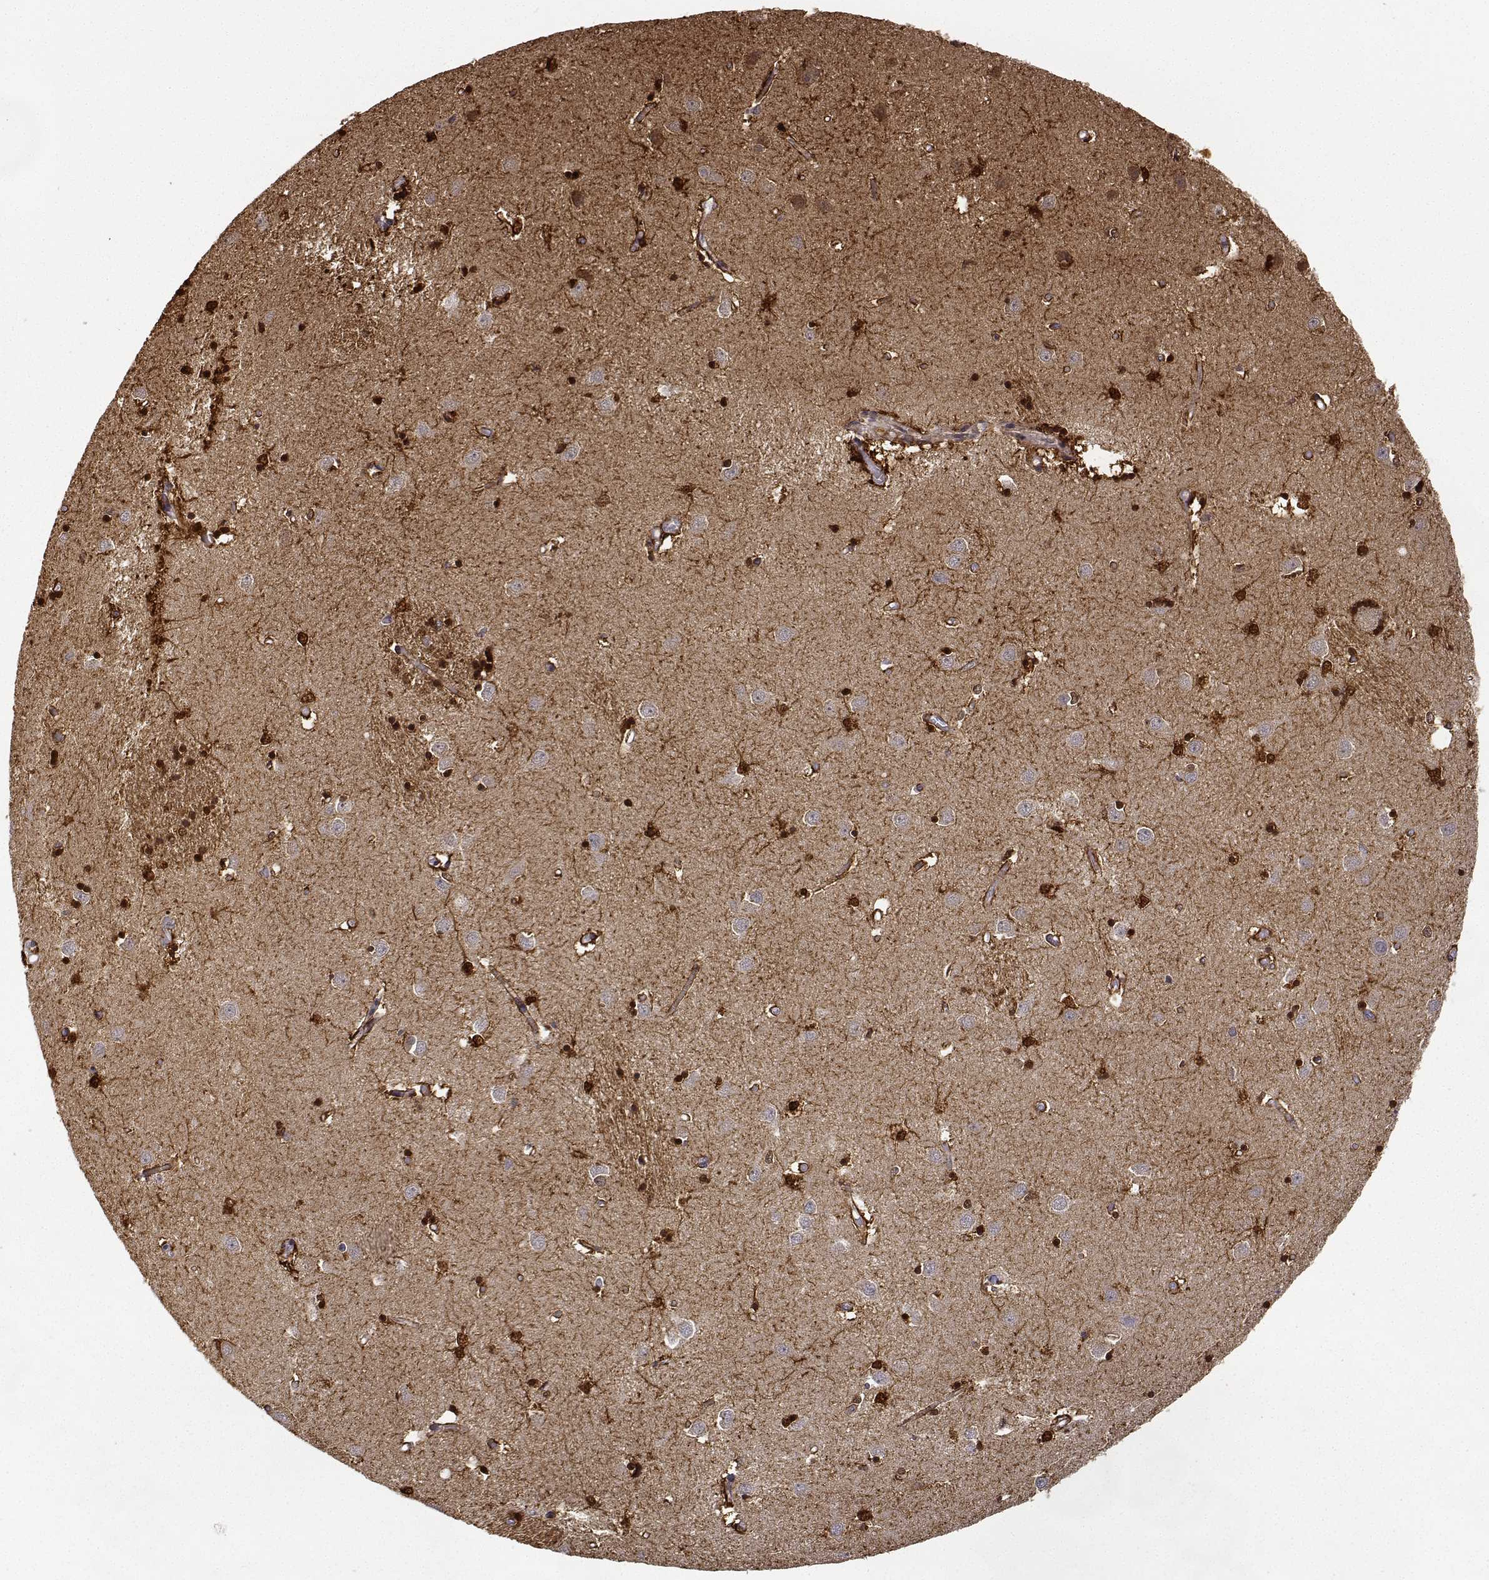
{"staining": {"intensity": "strong", "quantity": ">75%", "location": "cytoplasmic/membranous,nuclear"}, "tissue": "caudate", "cell_type": "Glial cells", "image_type": "normal", "snomed": [{"axis": "morphology", "description": "Normal tissue, NOS"}, {"axis": "topography", "description": "Lateral ventricle wall"}], "caption": "Protein analysis of unremarkable caudate displays strong cytoplasmic/membranous,nuclear positivity in approximately >75% of glial cells. The staining is performed using DAB (3,3'-diaminobenzidine) brown chromogen to label protein expression. The nuclei are counter-stained blue using hematoxylin.", "gene": "PHGDH", "patient": {"sex": "male", "age": 54}}